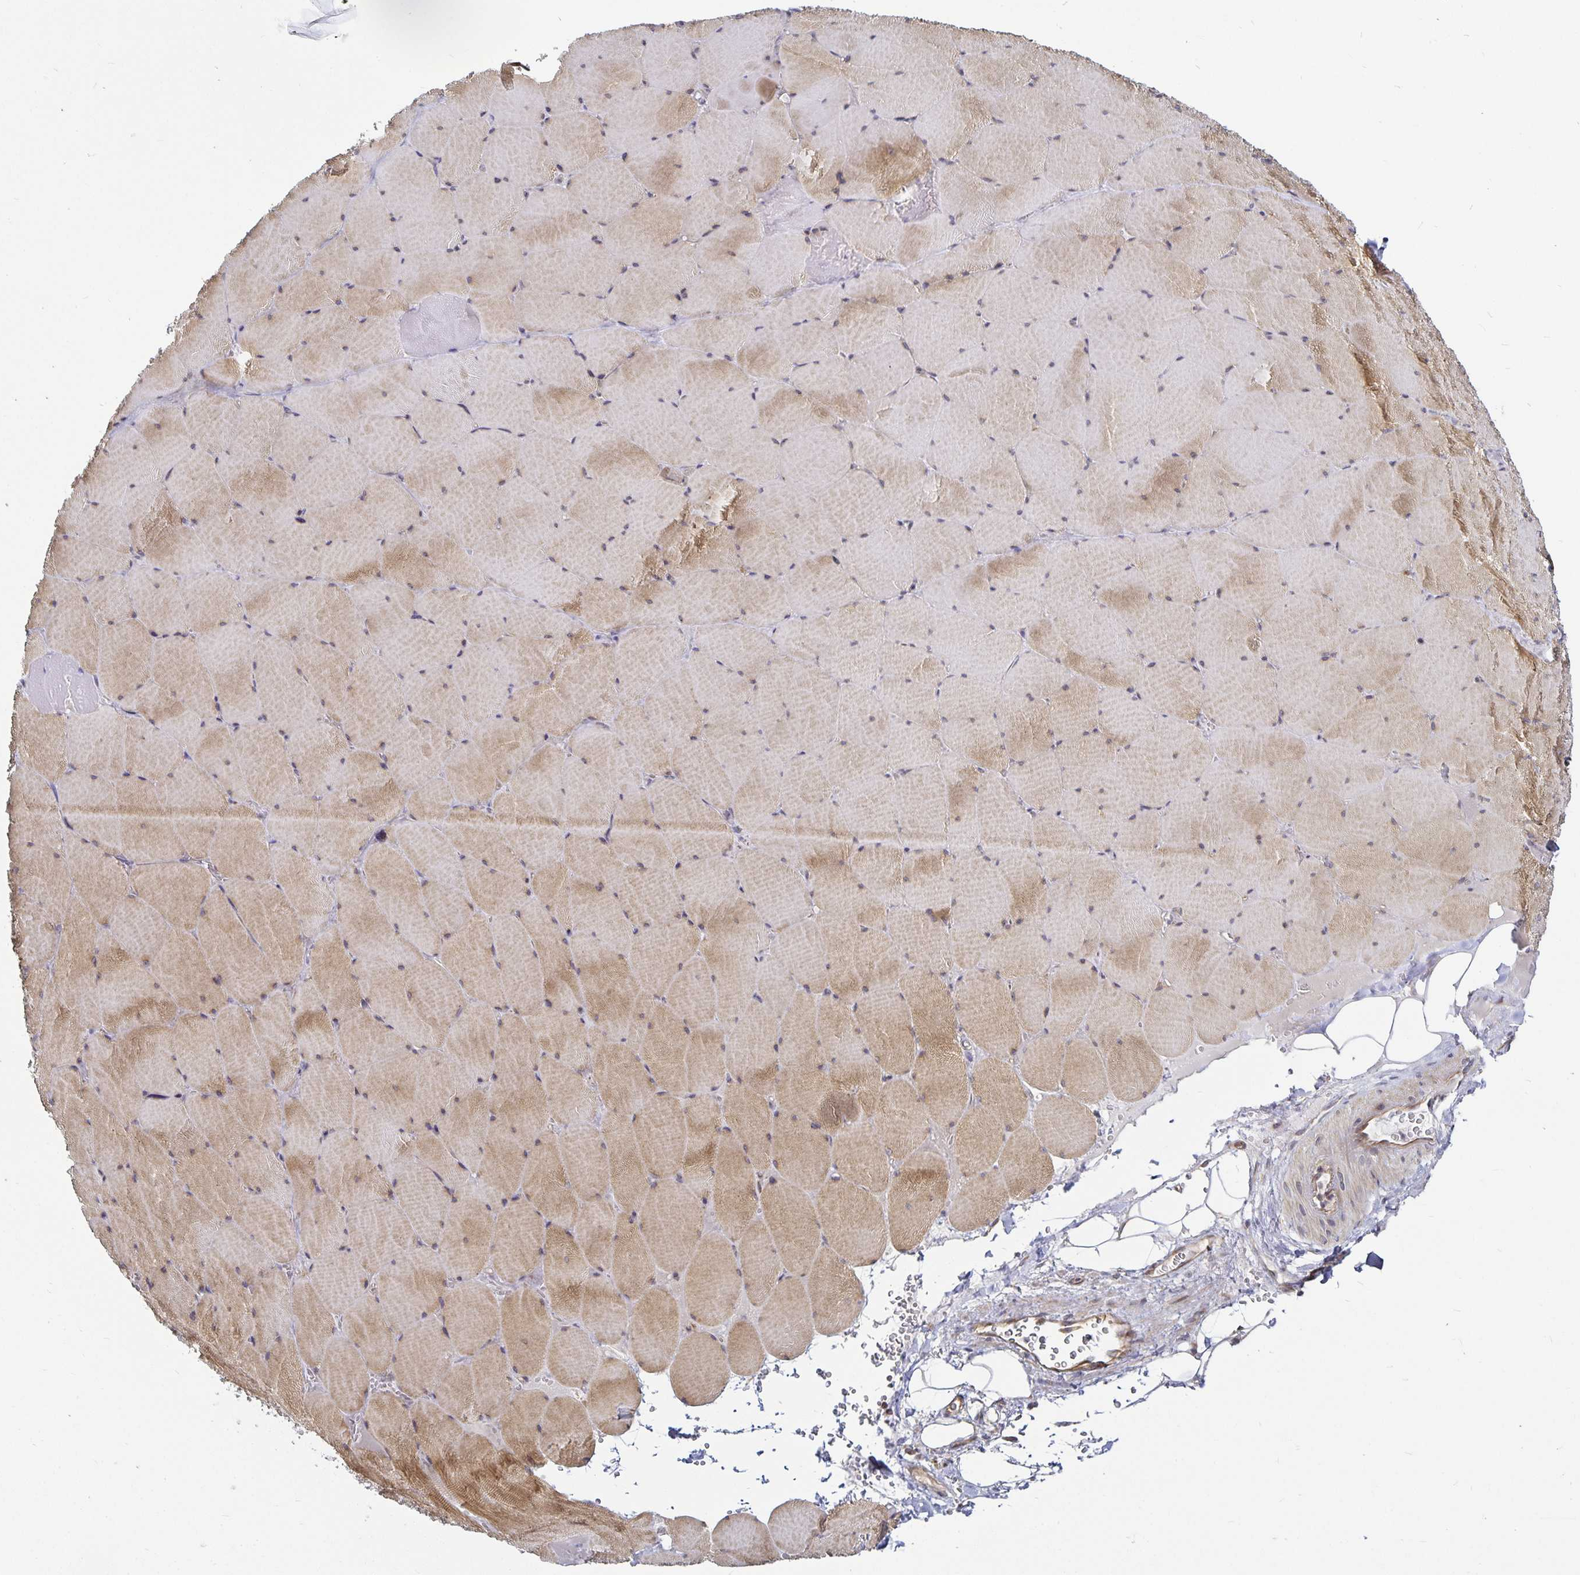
{"staining": {"intensity": "weak", "quantity": ">75%", "location": "cytoplasmic/membranous"}, "tissue": "skeletal muscle", "cell_type": "Myocytes", "image_type": "normal", "snomed": [{"axis": "morphology", "description": "Normal tissue, NOS"}, {"axis": "topography", "description": "Skeletal muscle"}, {"axis": "topography", "description": "Head-Neck"}], "caption": "Immunohistochemistry histopathology image of unremarkable skeletal muscle stained for a protein (brown), which displays low levels of weak cytoplasmic/membranous positivity in approximately >75% of myocytes.", "gene": "CYP27A1", "patient": {"sex": "male", "age": 66}}